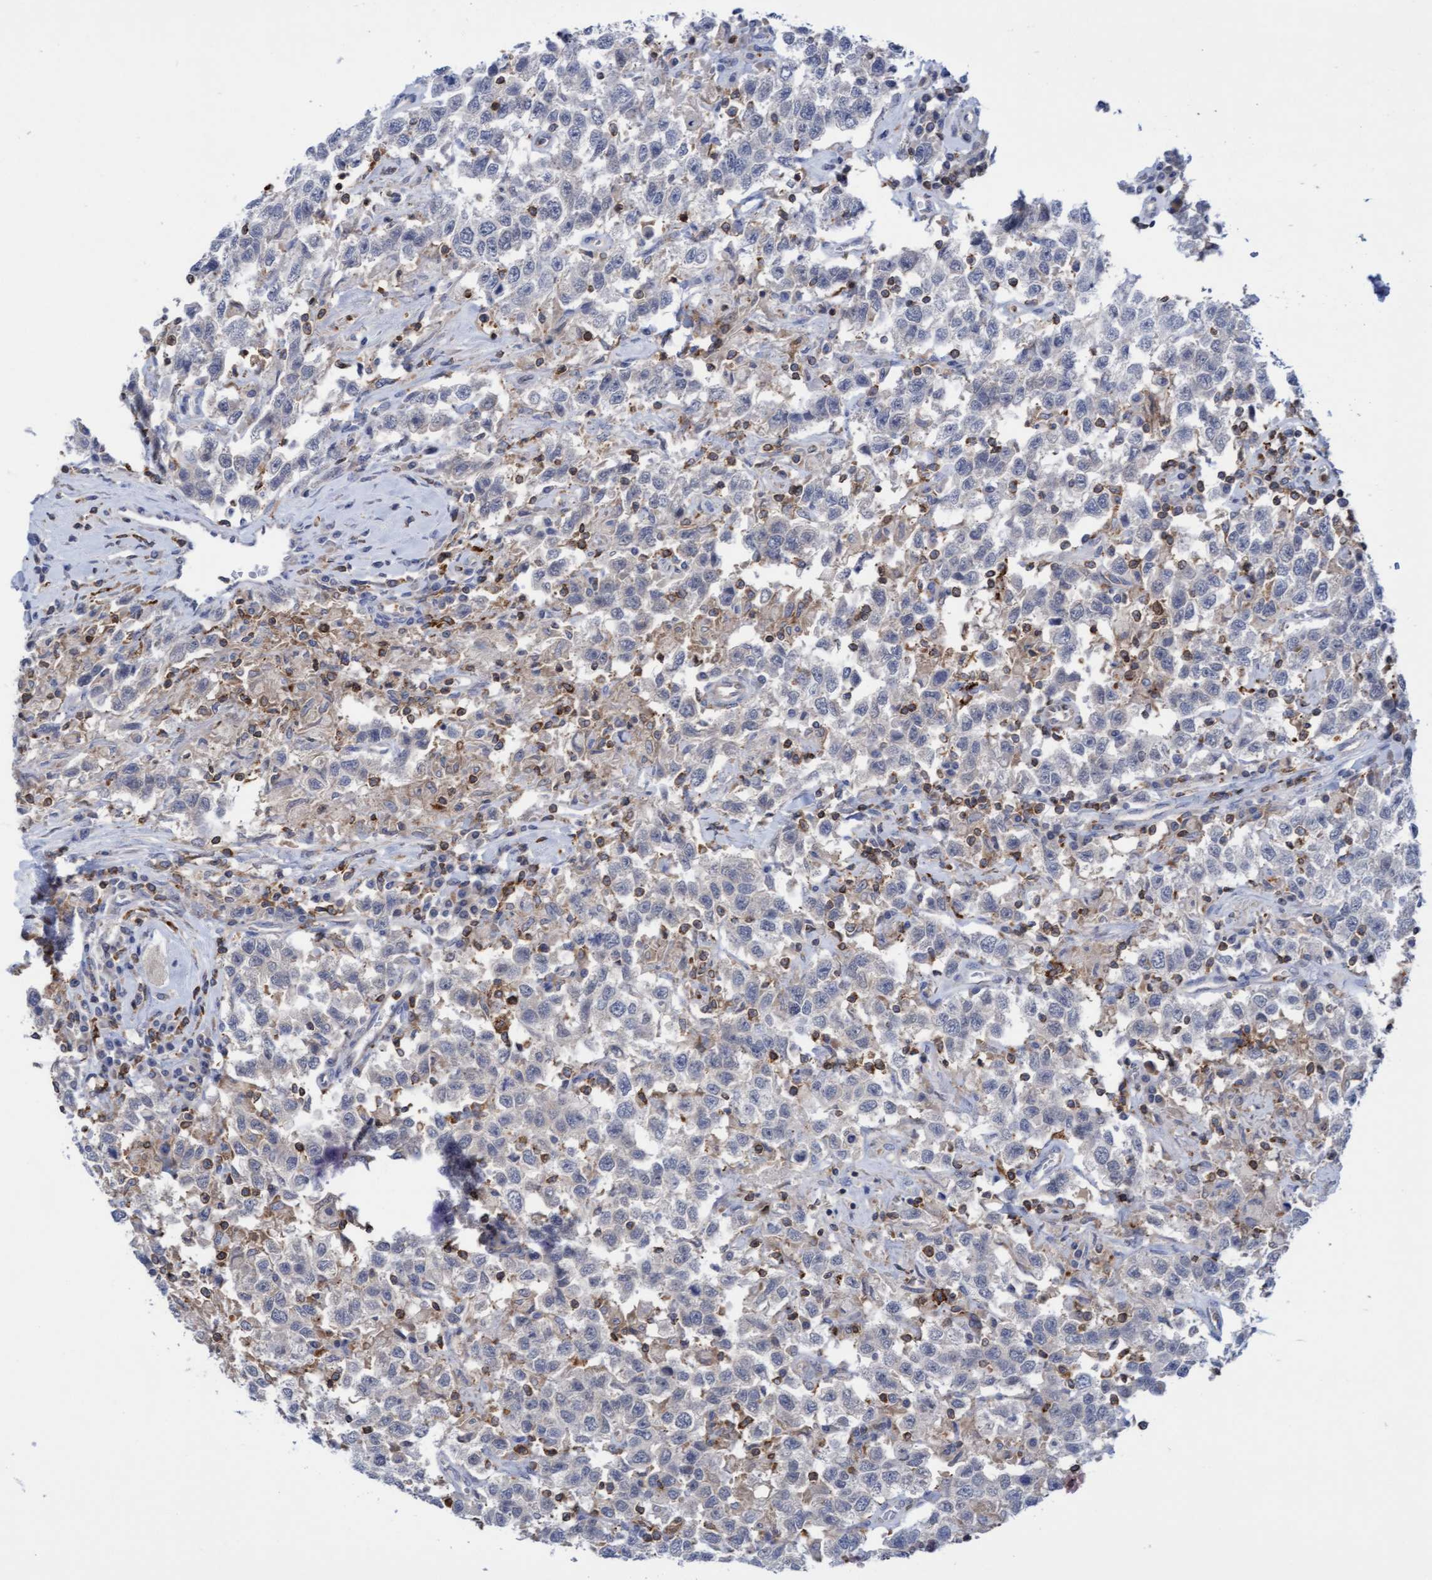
{"staining": {"intensity": "negative", "quantity": "none", "location": "none"}, "tissue": "testis cancer", "cell_type": "Tumor cells", "image_type": "cancer", "snomed": [{"axis": "morphology", "description": "Seminoma, NOS"}, {"axis": "topography", "description": "Testis"}], "caption": "Tumor cells are negative for protein expression in human testis seminoma.", "gene": "FNBP1", "patient": {"sex": "male", "age": 41}}